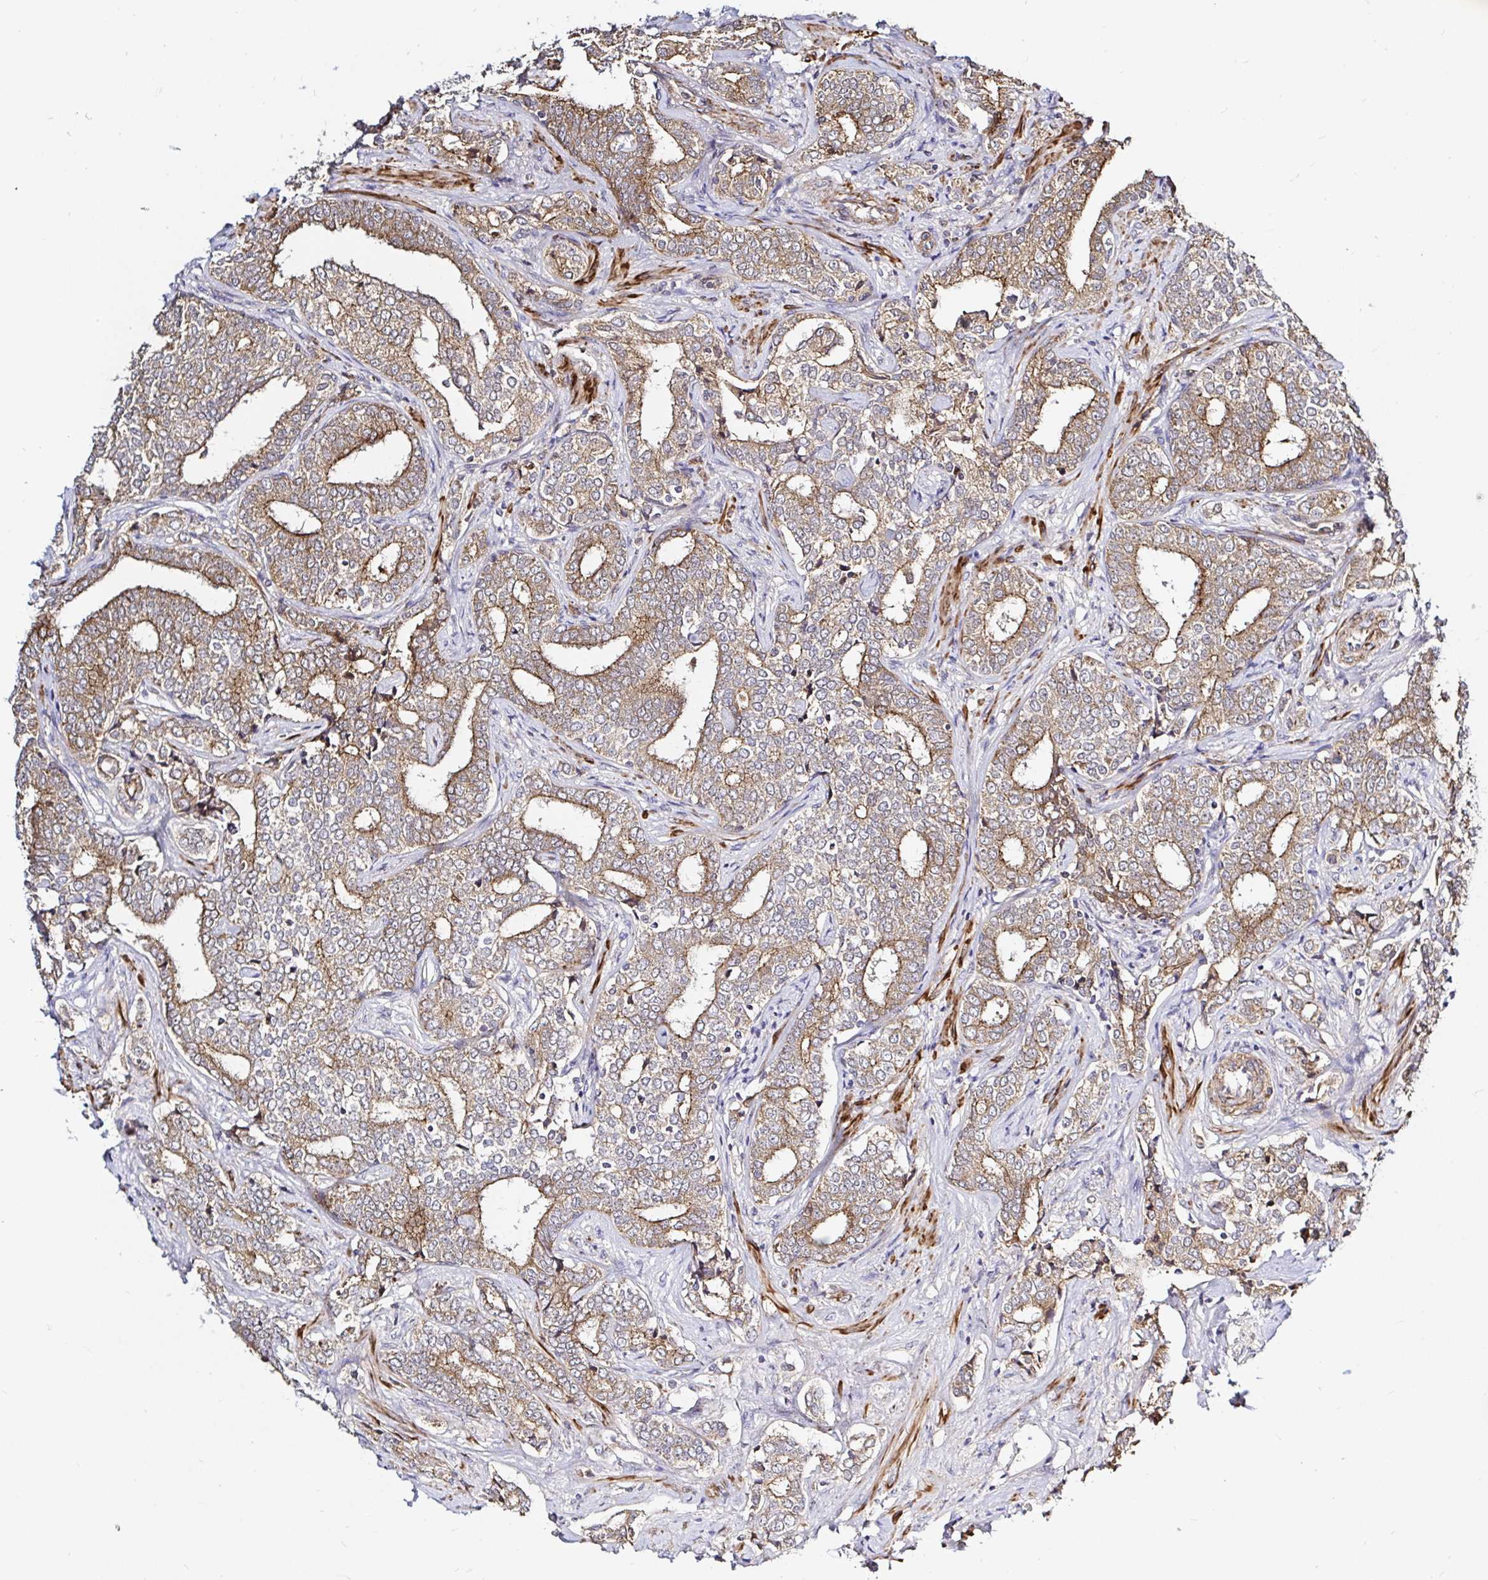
{"staining": {"intensity": "moderate", "quantity": ">75%", "location": "cytoplasmic/membranous"}, "tissue": "prostate cancer", "cell_type": "Tumor cells", "image_type": "cancer", "snomed": [{"axis": "morphology", "description": "Adenocarcinoma, High grade"}, {"axis": "topography", "description": "Prostate"}], "caption": "Protein staining of prostate high-grade adenocarcinoma tissue demonstrates moderate cytoplasmic/membranous expression in about >75% of tumor cells.", "gene": "ARHGEF37", "patient": {"sex": "male", "age": 72}}